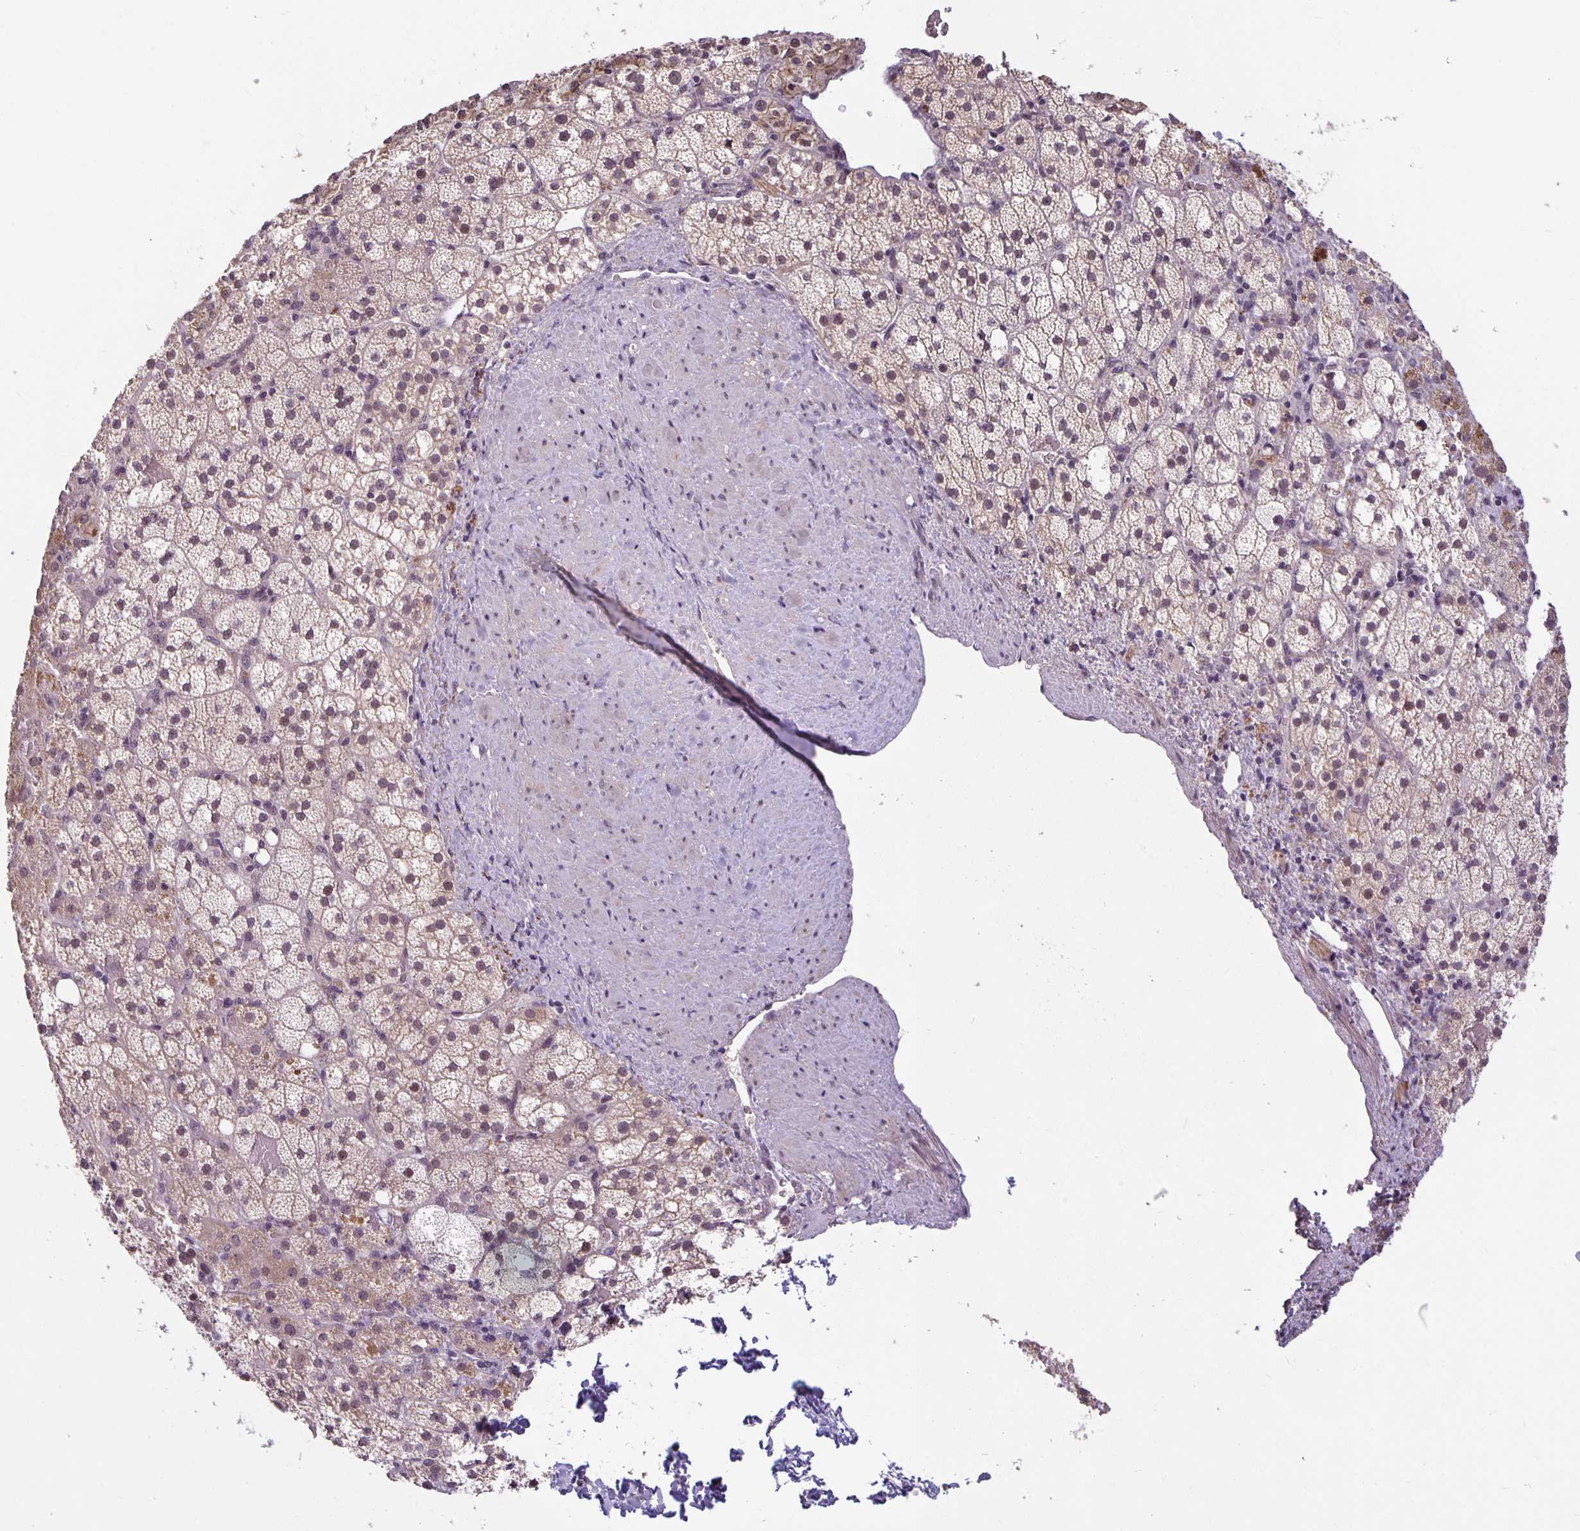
{"staining": {"intensity": "weak", "quantity": "25%-75%", "location": "cytoplasmic/membranous,nuclear"}, "tissue": "adrenal gland", "cell_type": "Glandular cells", "image_type": "normal", "snomed": [{"axis": "morphology", "description": "Normal tissue, NOS"}, {"axis": "topography", "description": "Adrenal gland"}], "caption": "Protein analysis of normal adrenal gland shows weak cytoplasmic/membranous,nuclear staining in approximately 25%-75% of glandular cells.", "gene": "ARVCF", "patient": {"sex": "male", "age": 53}}